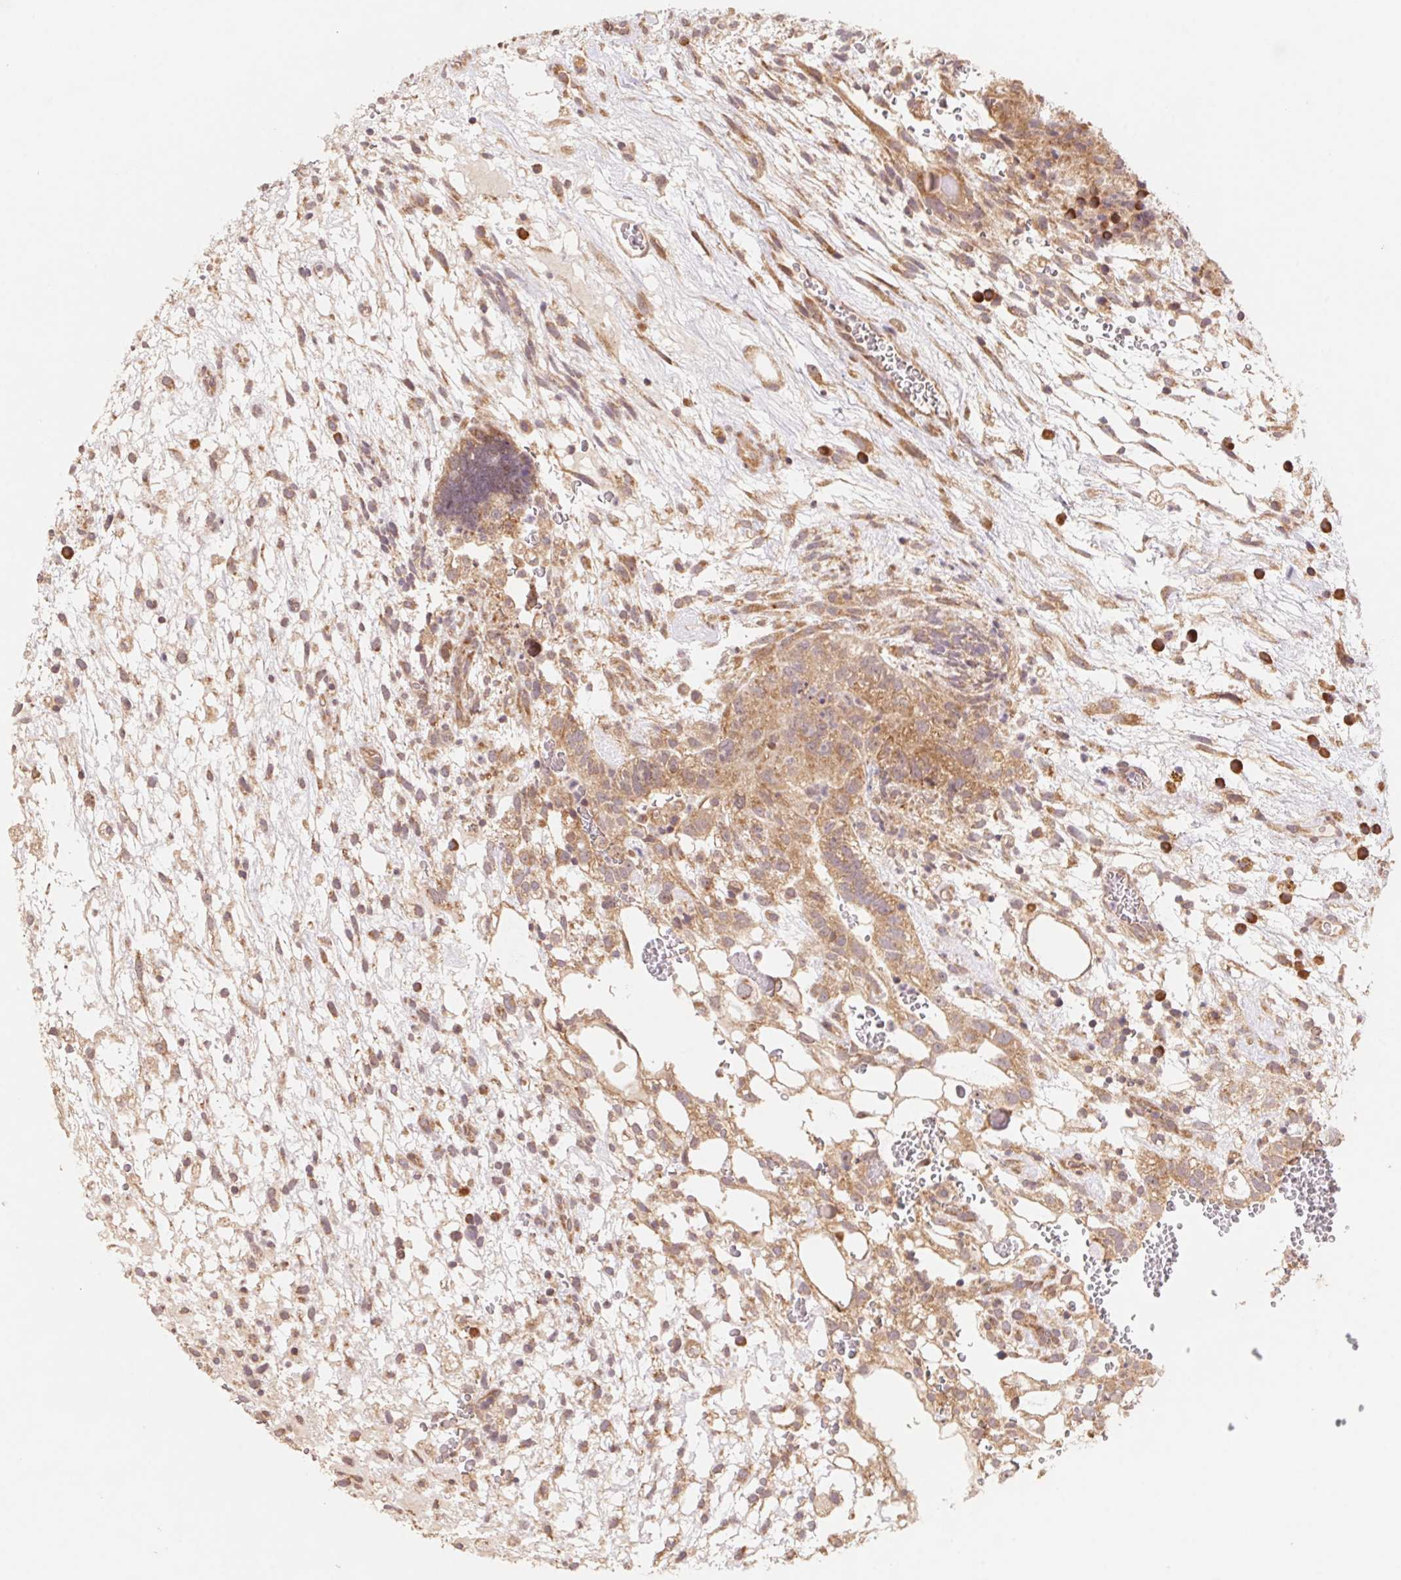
{"staining": {"intensity": "moderate", "quantity": ">75%", "location": "cytoplasmic/membranous"}, "tissue": "testis cancer", "cell_type": "Tumor cells", "image_type": "cancer", "snomed": [{"axis": "morphology", "description": "Normal tissue, NOS"}, {"axis": "morphology", "description": "Carcinoma, Embryonal, NOS"}, {"axis": "topography", "description": "Testis"}], "caption": "Protein staining of testis embryonal carcinoma tissue demonstrates moderate cytoplasmic/membranous expression in about >75% of tumor cells.", "gene": "RPL27A", "patient": {"sex": "male", "age": 32}}